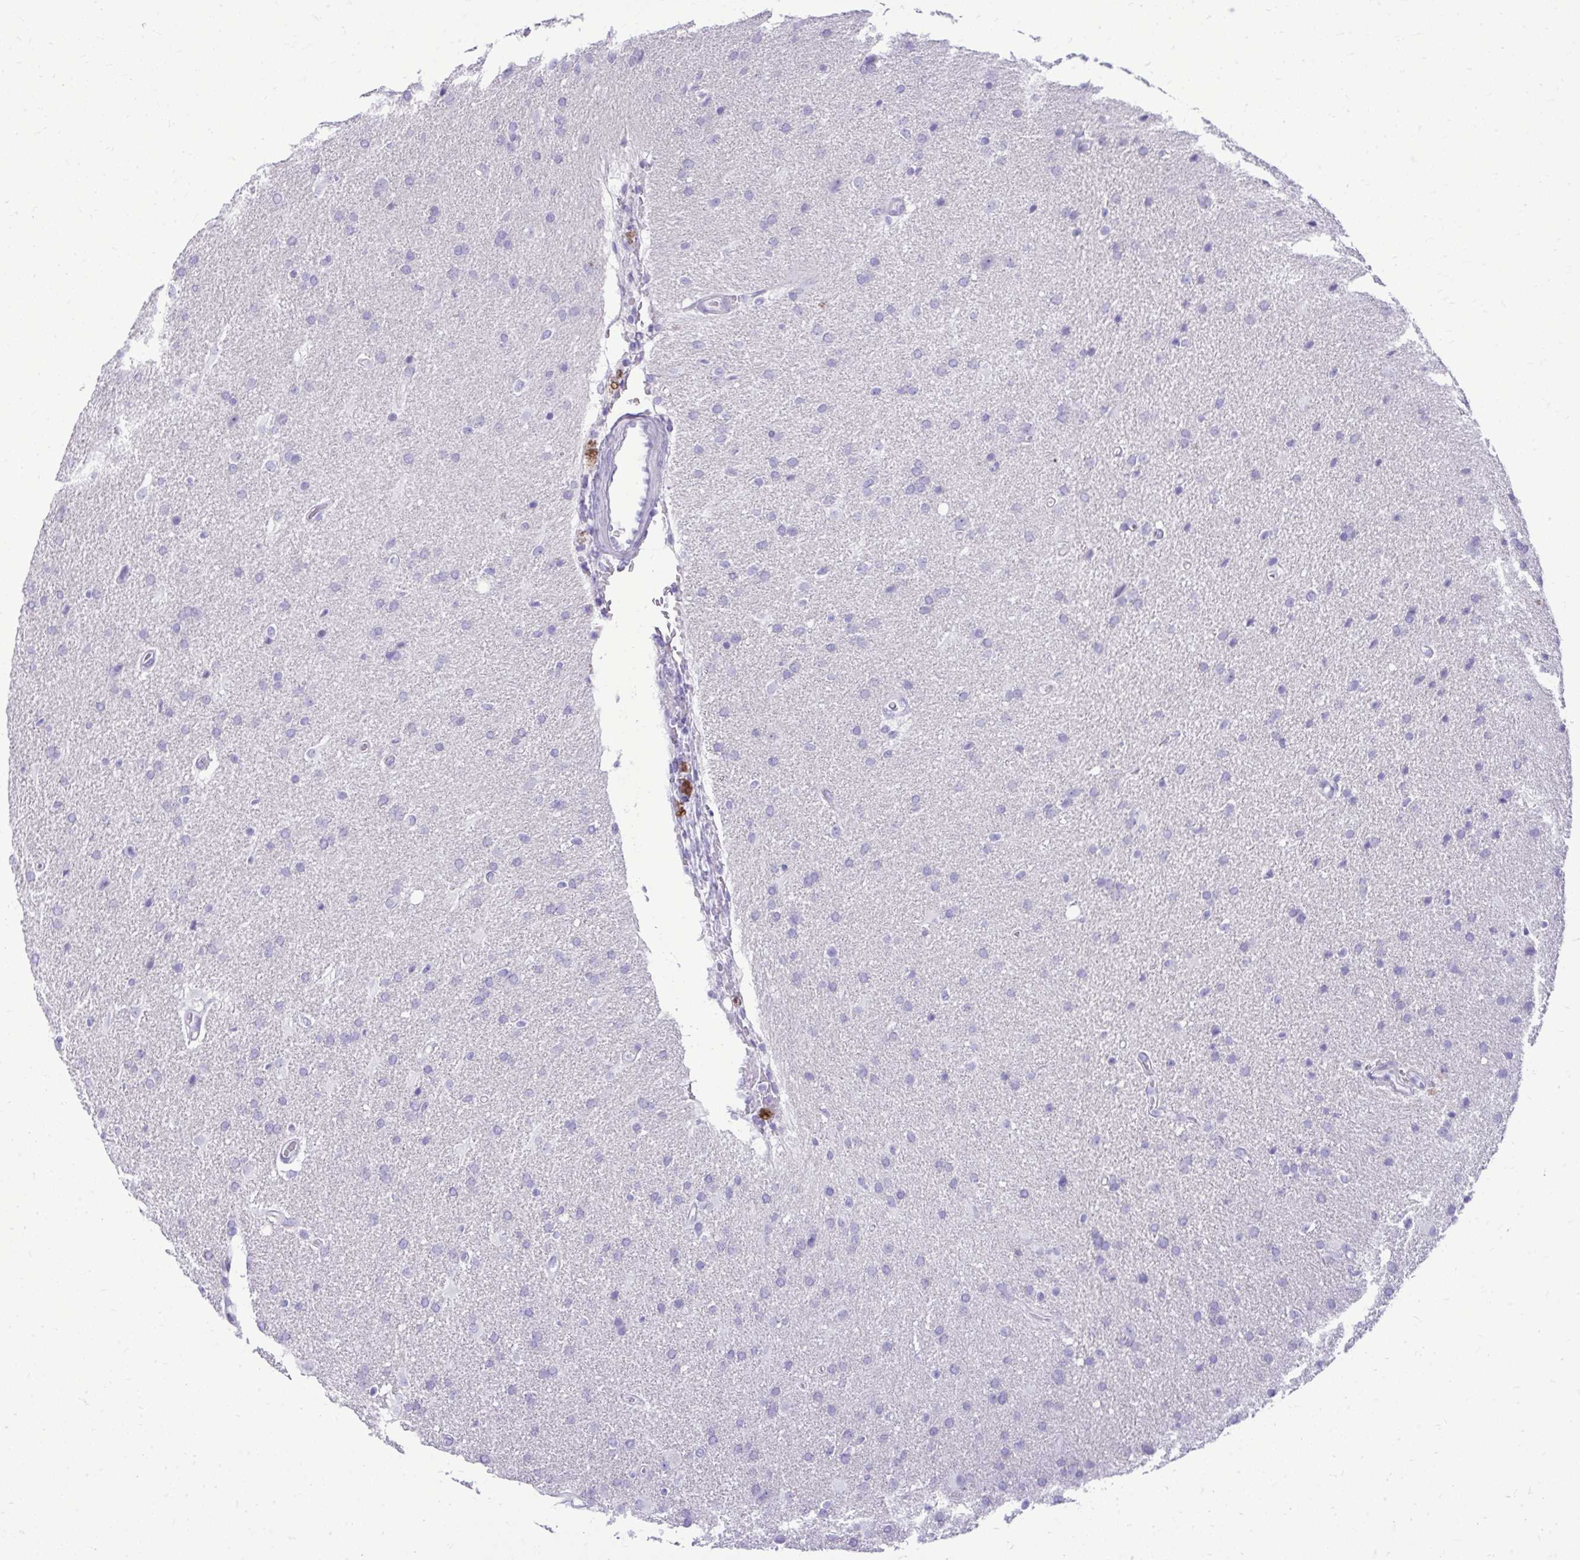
{"staining": {"intensity": "negative", "quantity": "none", "location": "none"}, "tissue": "glioma", "cell_type": "Tumor cells", "image_type": "cancer", "snomed": [{"axis": "morphology", "description": "Glioma, malignant, High grade"}, {"axis": "topography", "description": "Brain"}], "caption": "Glioma was stained to show a protein in brown. There is no significant expression in tumor cells.", "gene": "BCL6B", "patient": {"sex": "male", "age": 56}}